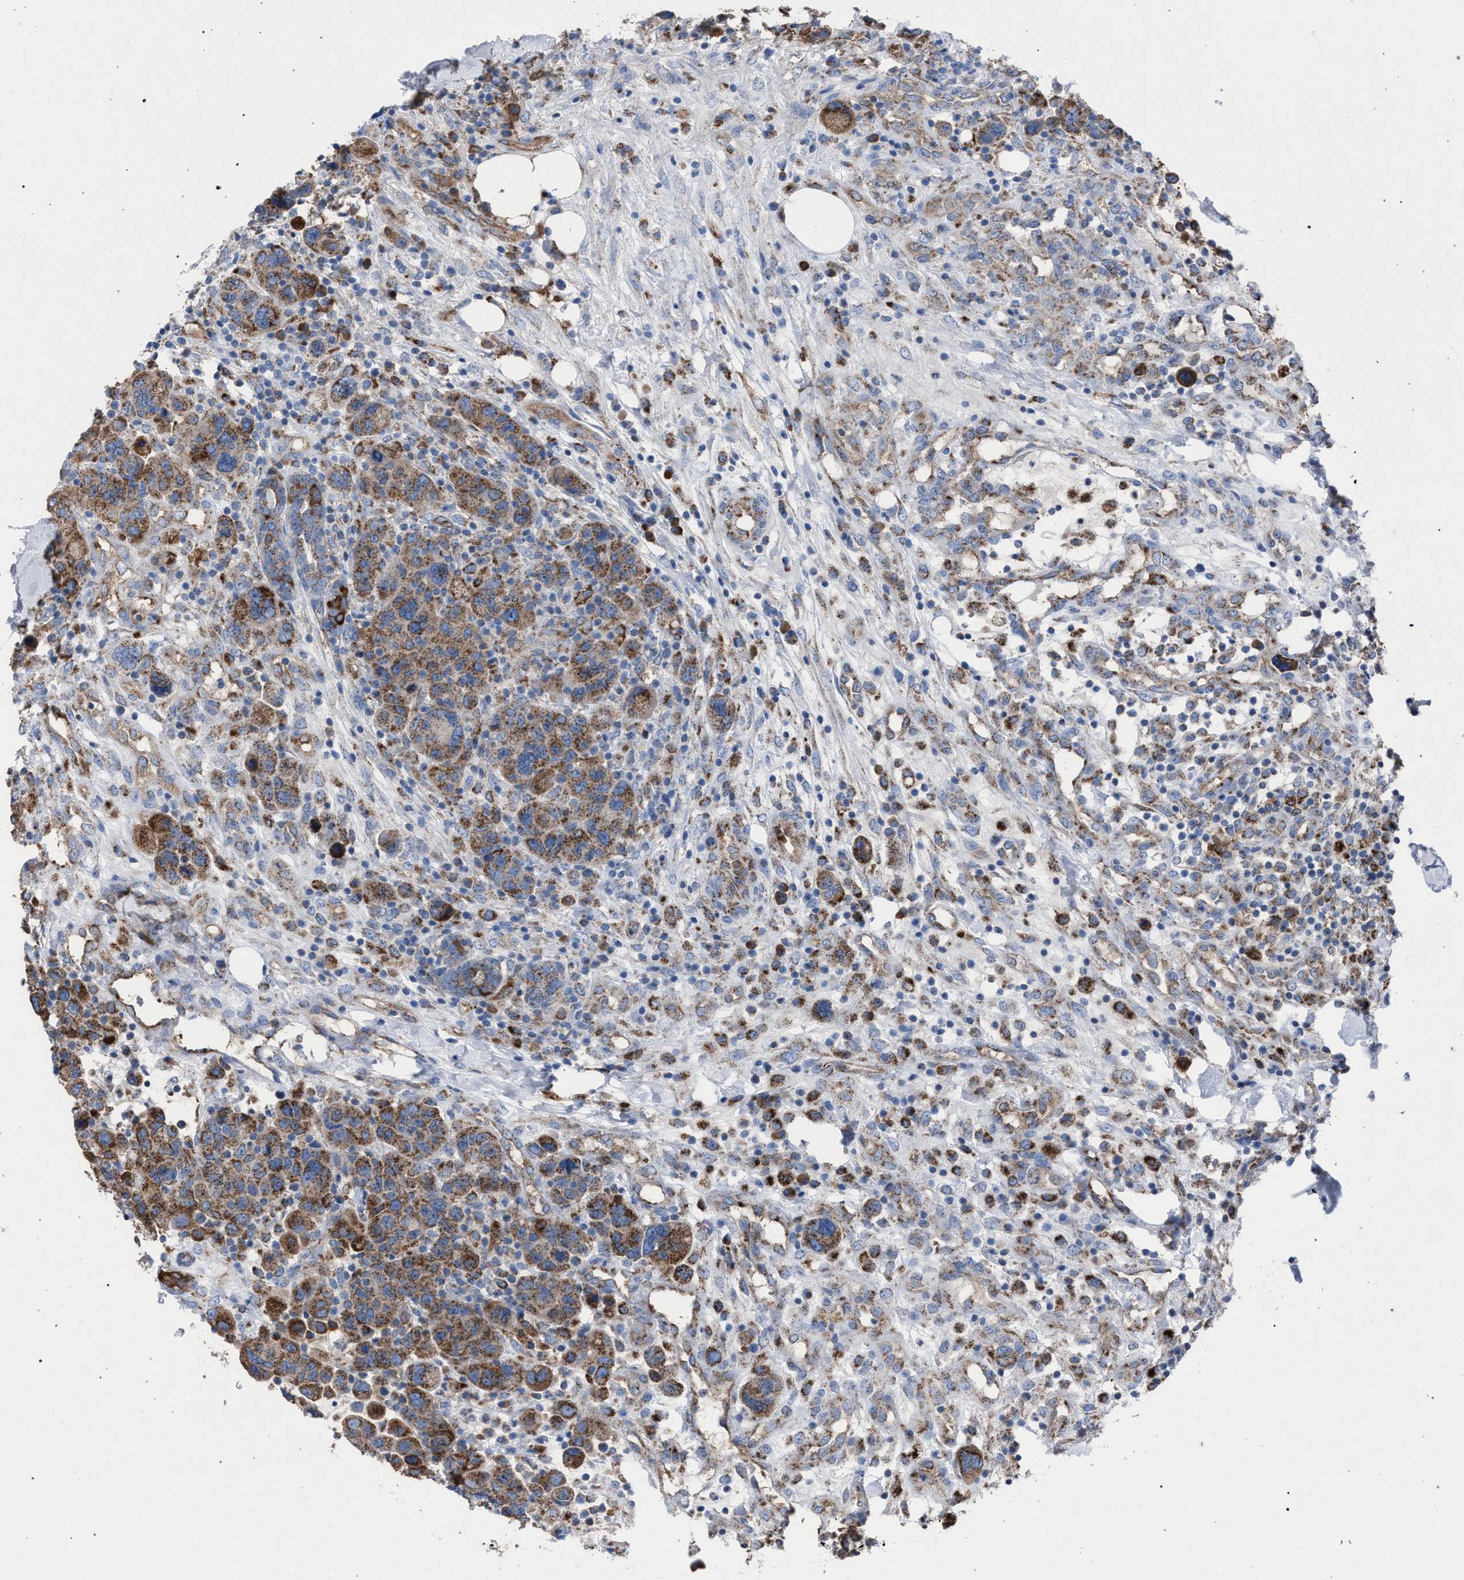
{"staining": {"intensity": "moderate", "quantity": ">75%", "location": "cytoplasmic/membranous"}, "tissue": "breast cancer", "cell_type": "Tumor cells", "image_type": "cancer", "snomed": [{"axis": "morphology", "description": "Duct carcinoma"}, {"axis": "topography", "description": "Breast"}], "caption": "A high-resolution photomicrograph shows immunohistochemistry staining of breast cancer (intraductal carcinoma), which exhibits moderate cytoplasmic/membranous staining in about >75% of tumor cells.", "gene": "HSD17B4", "patient": {"sex": "female", "age": 37}}